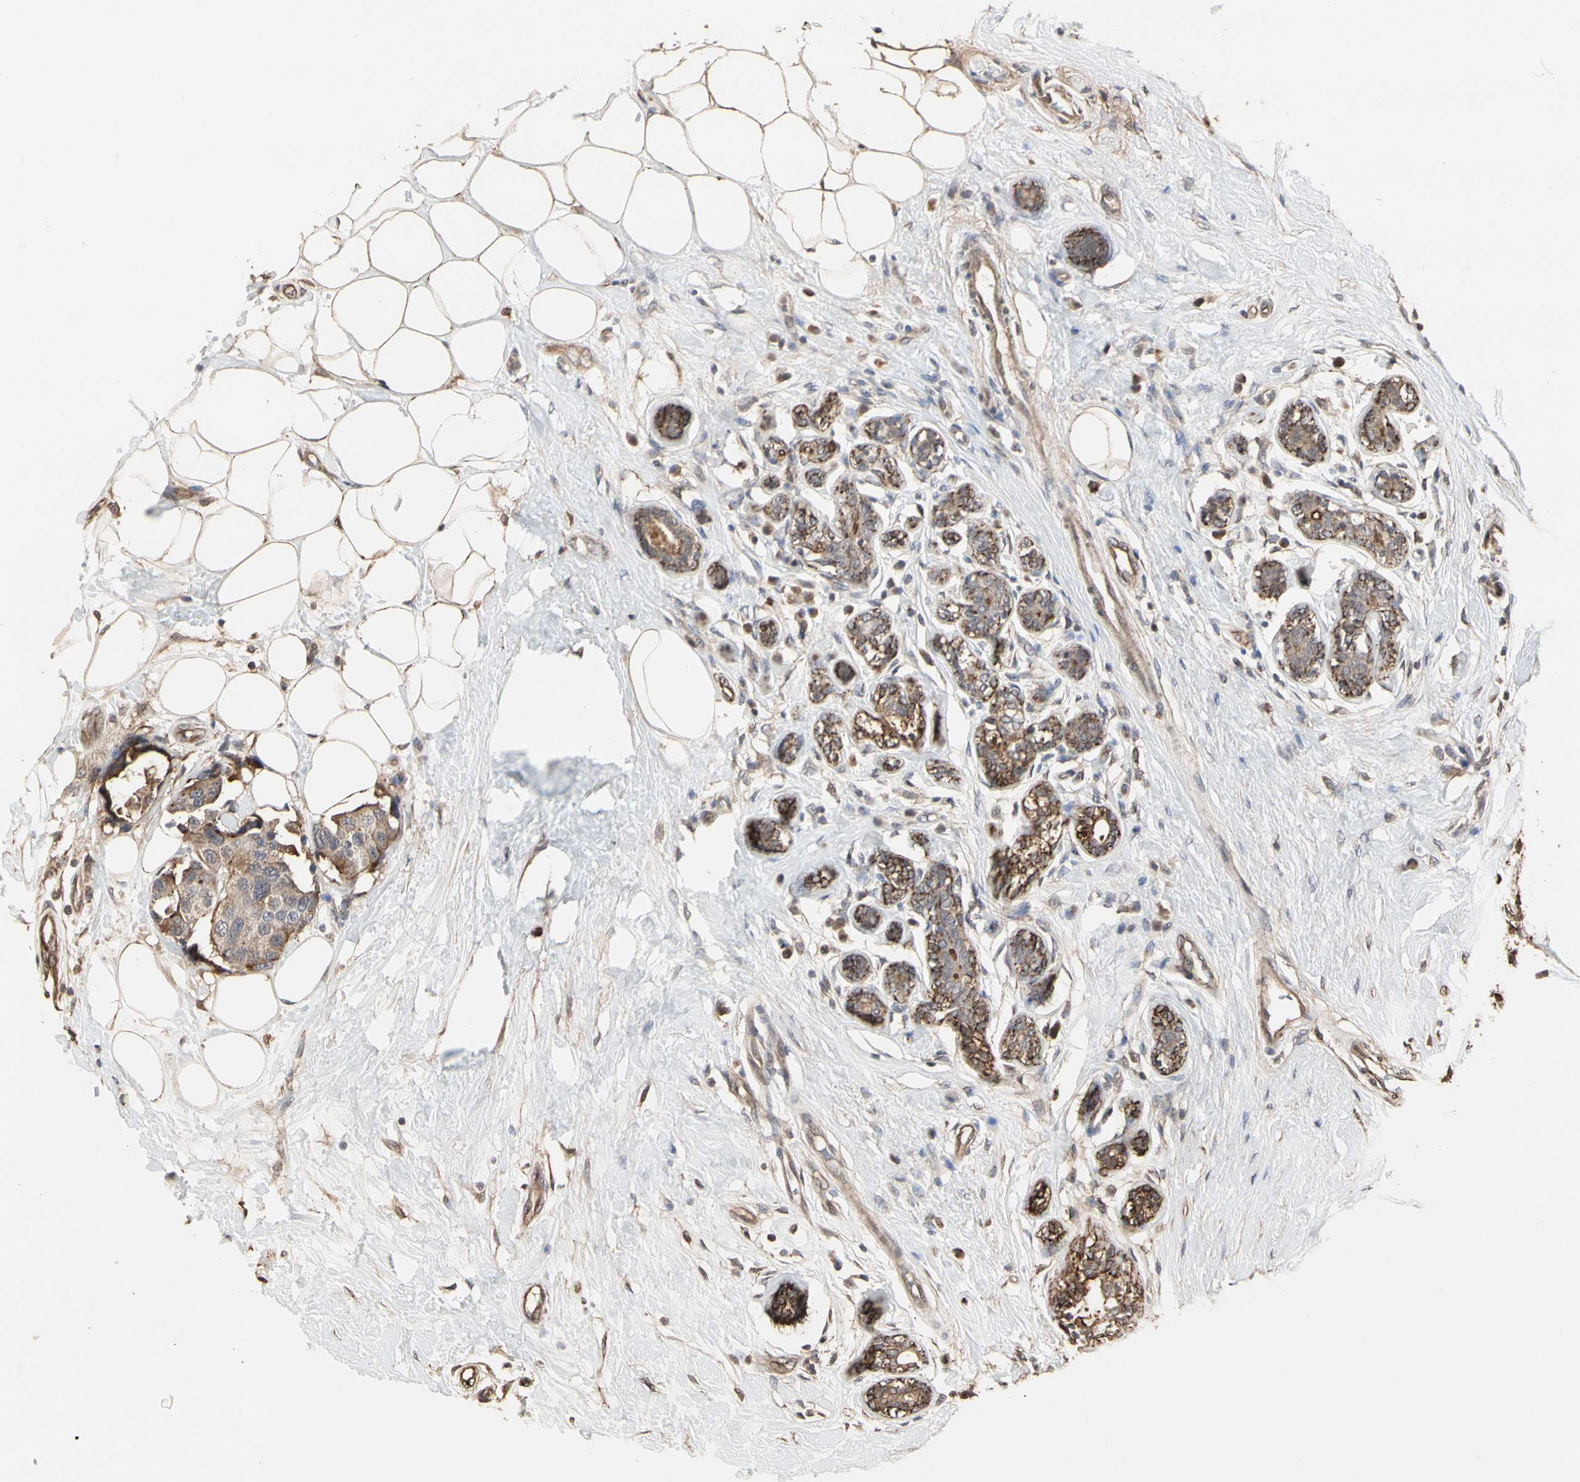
{"staining": {"intensity": "moderate", "quantity": ">75%", "location": "cytoplasmic/membranous"}, "tissue": "breast cancer", "cell_type": "Tumor cells", "image_type": "cancer", "snomed": [{"axis": "morphology", "description": "Normal tissue, NOS"}, {"axis": "morphology", "description": "Duct carcinoma"}, {"axis": "topography", "description": "Breast"}], "caption": "Human invasive ductal carcinoma (breast) stained with a protein marker exhibits moderate staining in tumor cells.", "gene": "TAOK1", "patient": {"sex": "female", "age": 39}}